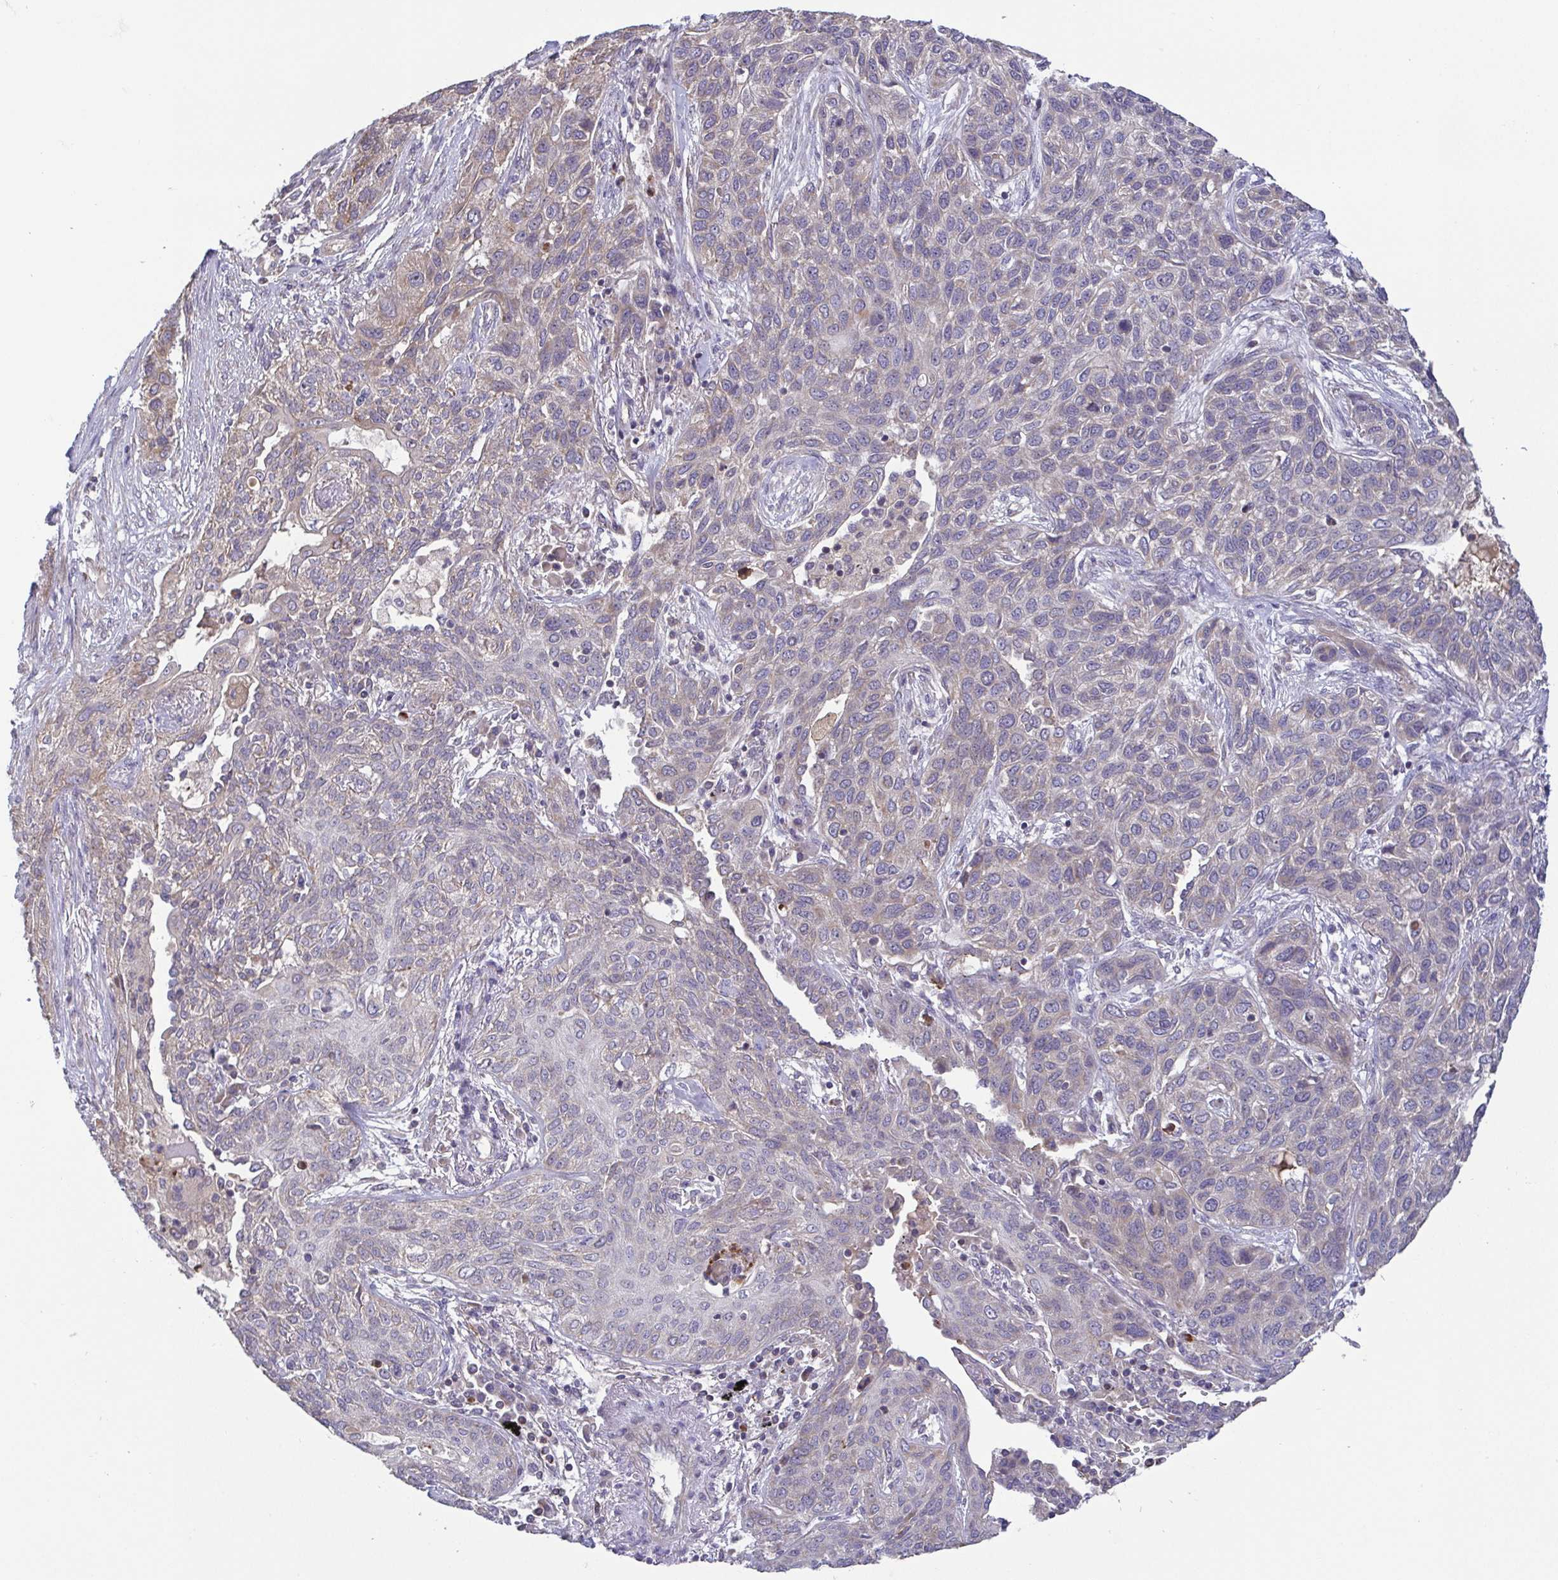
{"staining": {"intensity": "weak", "quantity": "<25%", "location": "cytoplasmic/membranous"}, "tissue": "lung cancer", "cell_type": "Tumor cells", "image_type": "cancer", "snomed": [{"axis": "morphology", "description": "Squamous cell carcinoma, NOS"}, {"axis": "topography", "description": "Lung"}], "caption": "The histopathology image exhibits no staining of tumor cells in squamous cell carcinoma (lung).", "gene": "OSBPL7", "patient": {"sex": "female", "age": 70}}